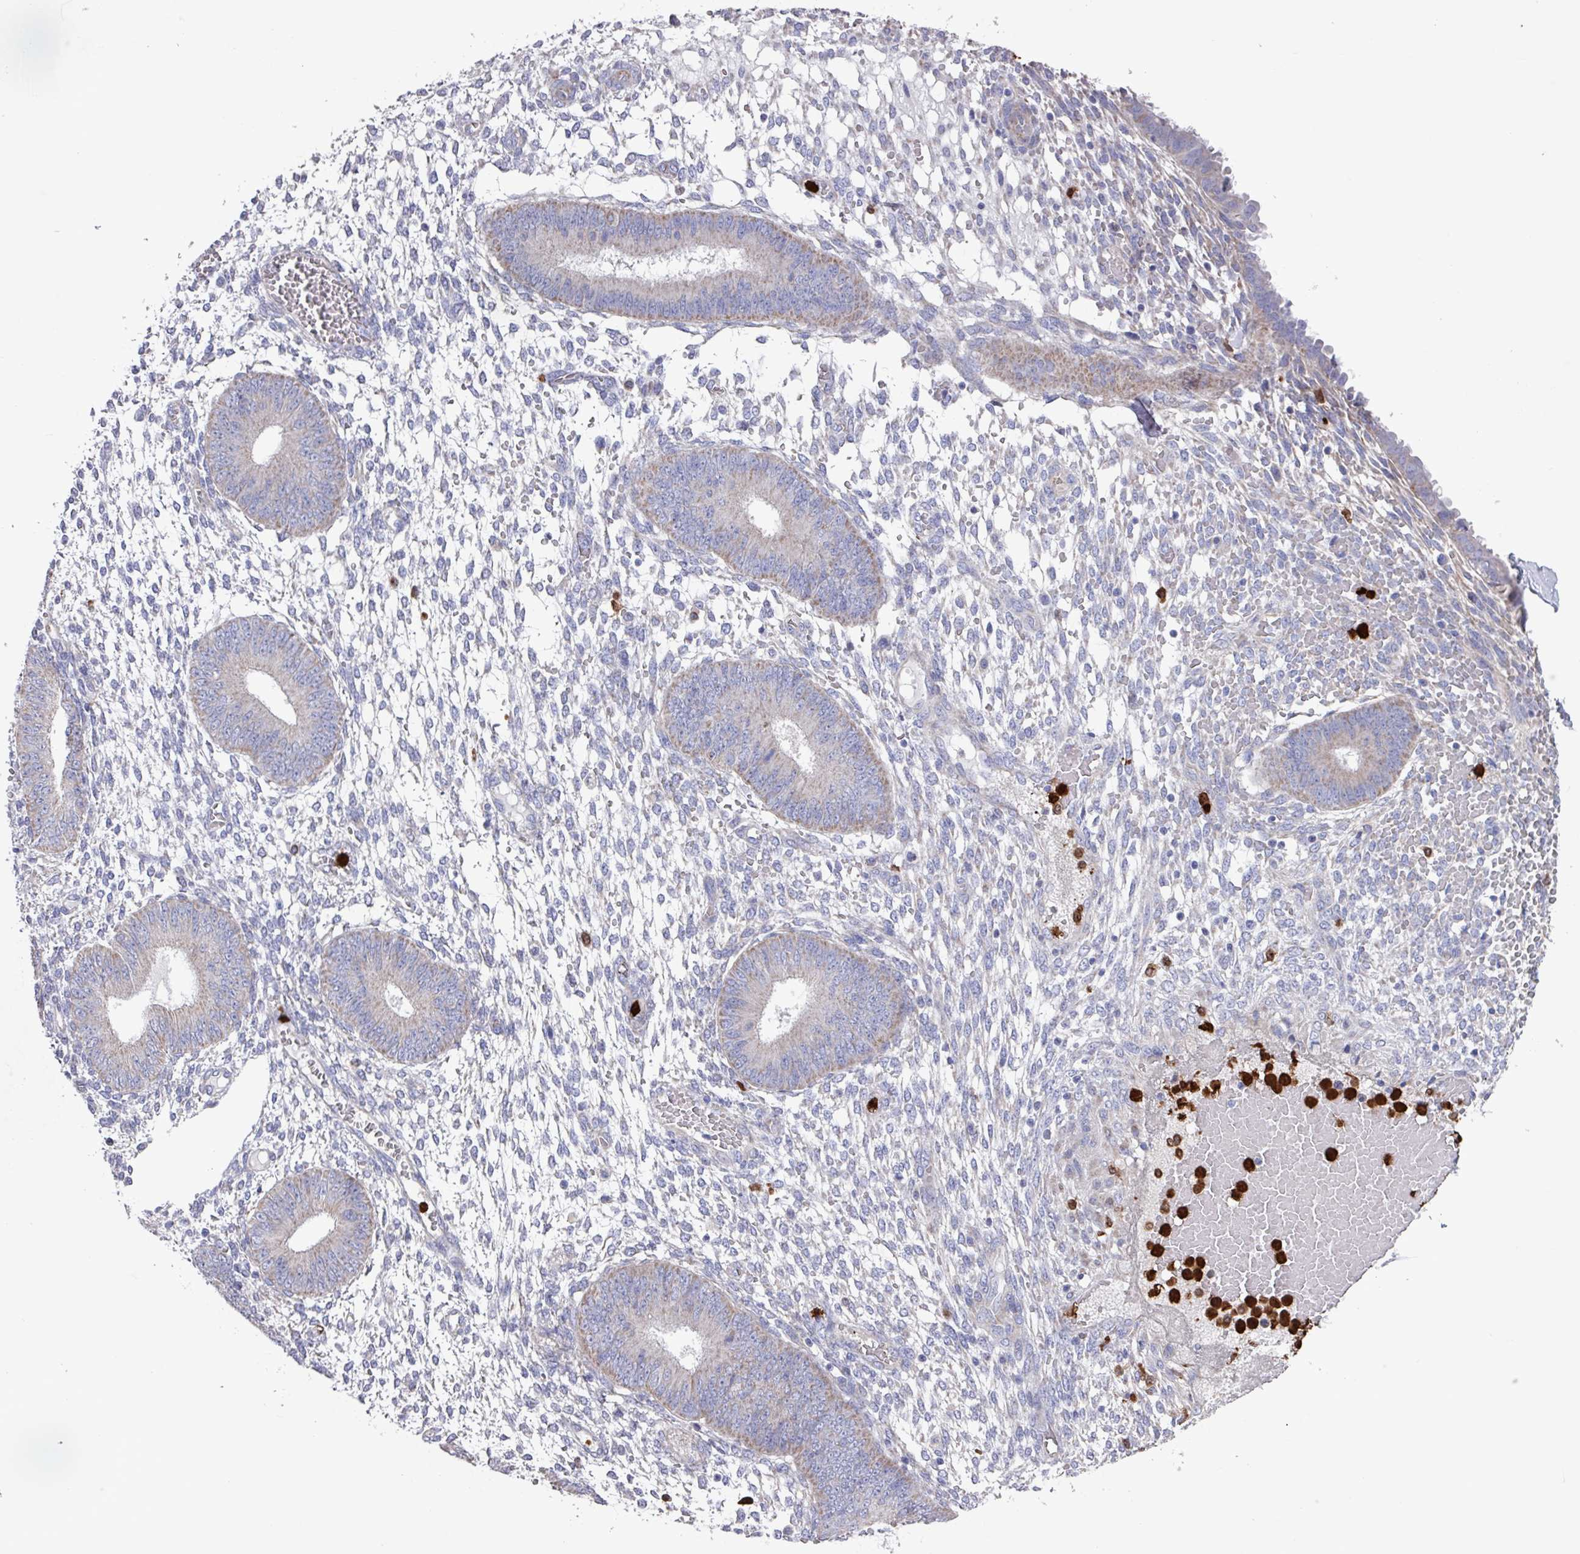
{"staining": {"intensity": "negative", "quantity": "none", "location": "none"}, "tissue": "endometrium", "cell_type": "Cells in endometrial stroma", "image_type": "normal", "snomed": [{"axis": "morphology", "description": "Normal tissue, NOS"}, {"axis": "topography", "description": "Endometrium"}], "caption": "Cells in endometrial stroma show no significant protein staining in benign endometrium. (DAB immunohistochemistry visualized using brightfield microscopy, high magnification).", "gene": "UQCC2", "patient": {"sex": "female", "age": 49}}